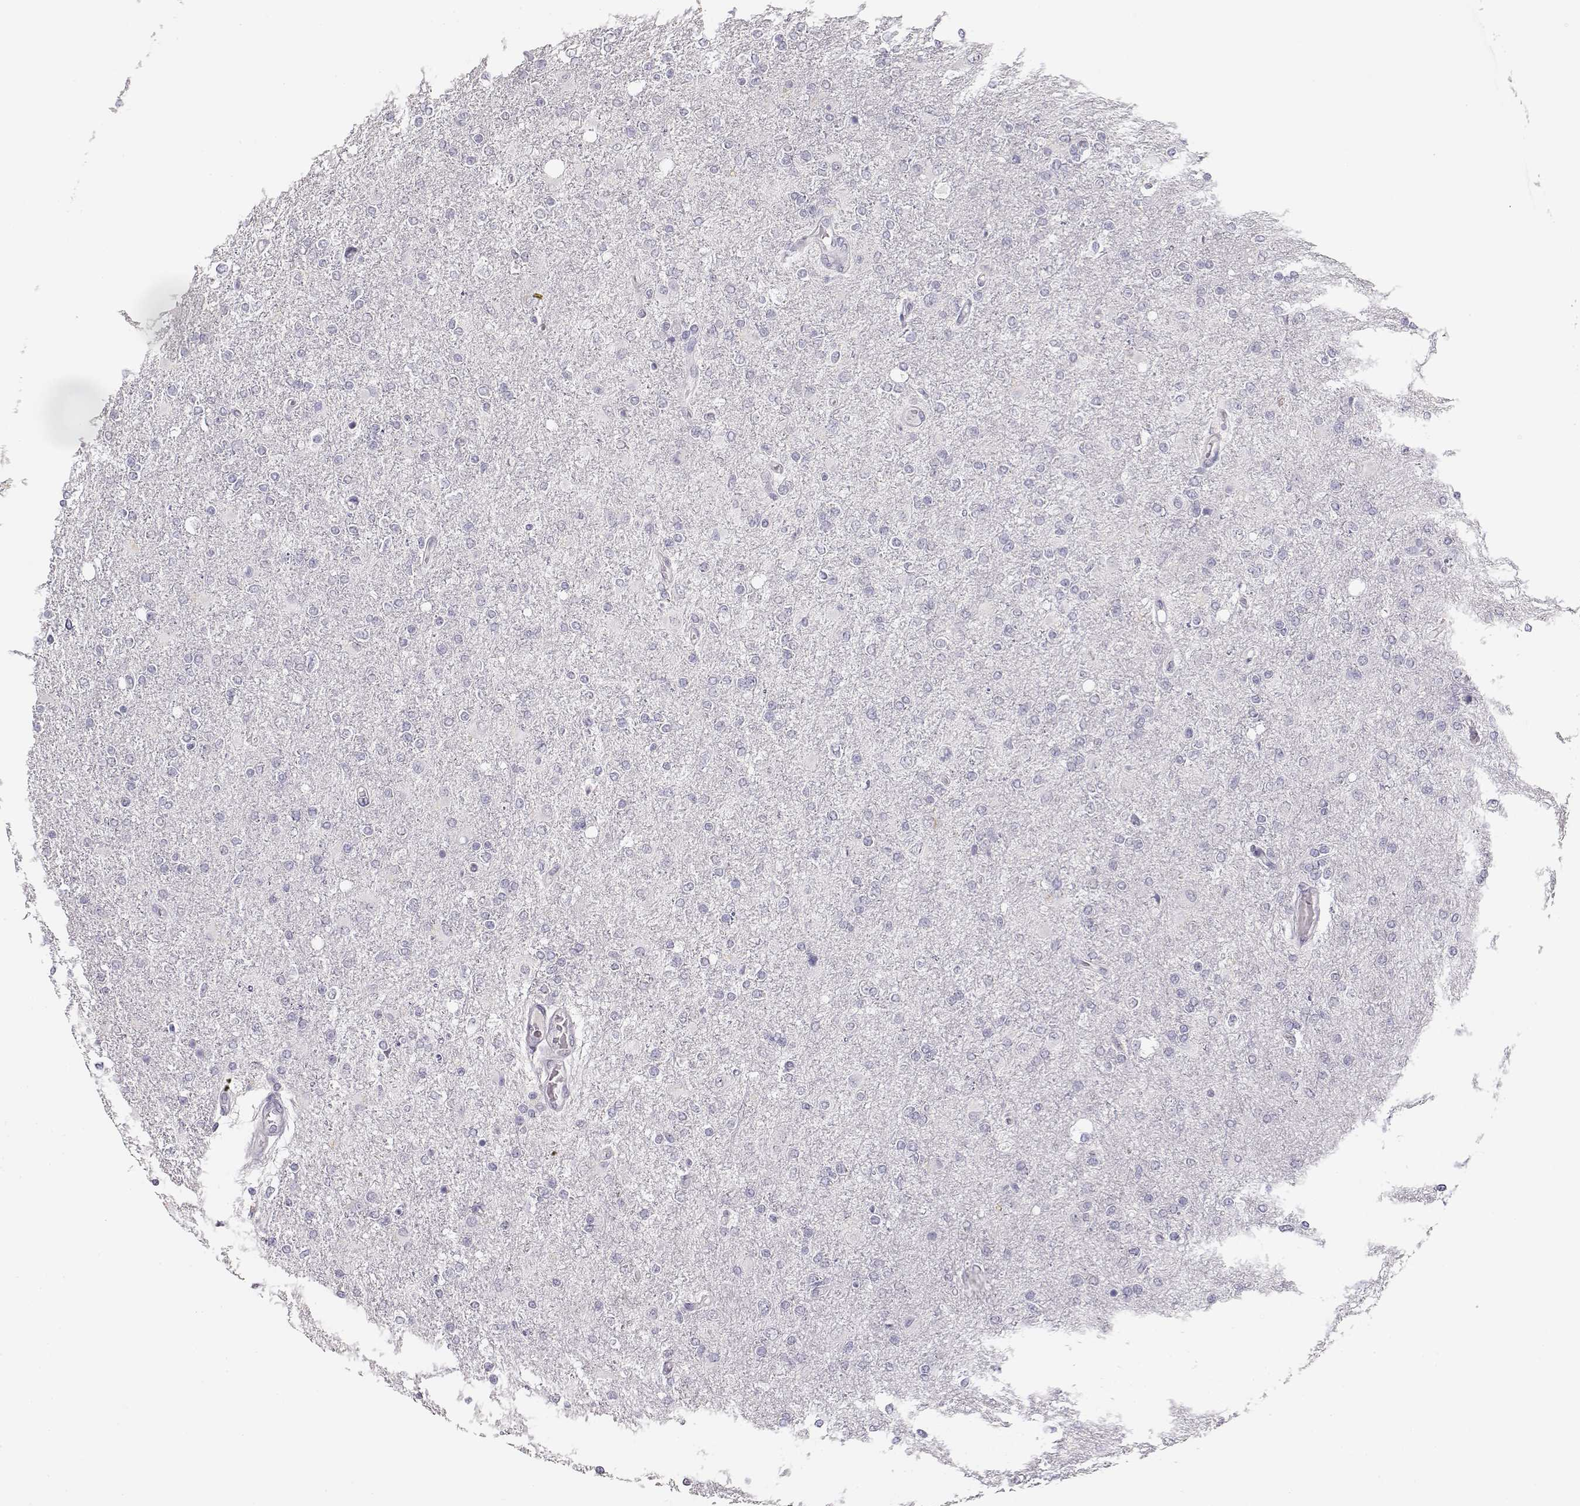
{"staining": {"intensity": "negative", "quantity": "none", "location": "none"}, "tissue": "glioma", "cell_type": "Tumor cells", "image_type": "cancer", "snomed": [{"axis": "morphology", "description": "Glioma, malignant, High grade"}, {"axis": "topography", "description": "Cerebral cortex"}], "caption": "A high-resolution micrograph shows immunohistochemistry (IHC) staining of malignant high-grade glioma, which shows no significant positivity in tumor cells.", "gene": "MAGEC1", "patient": {"sex": "male", "age": 70}}